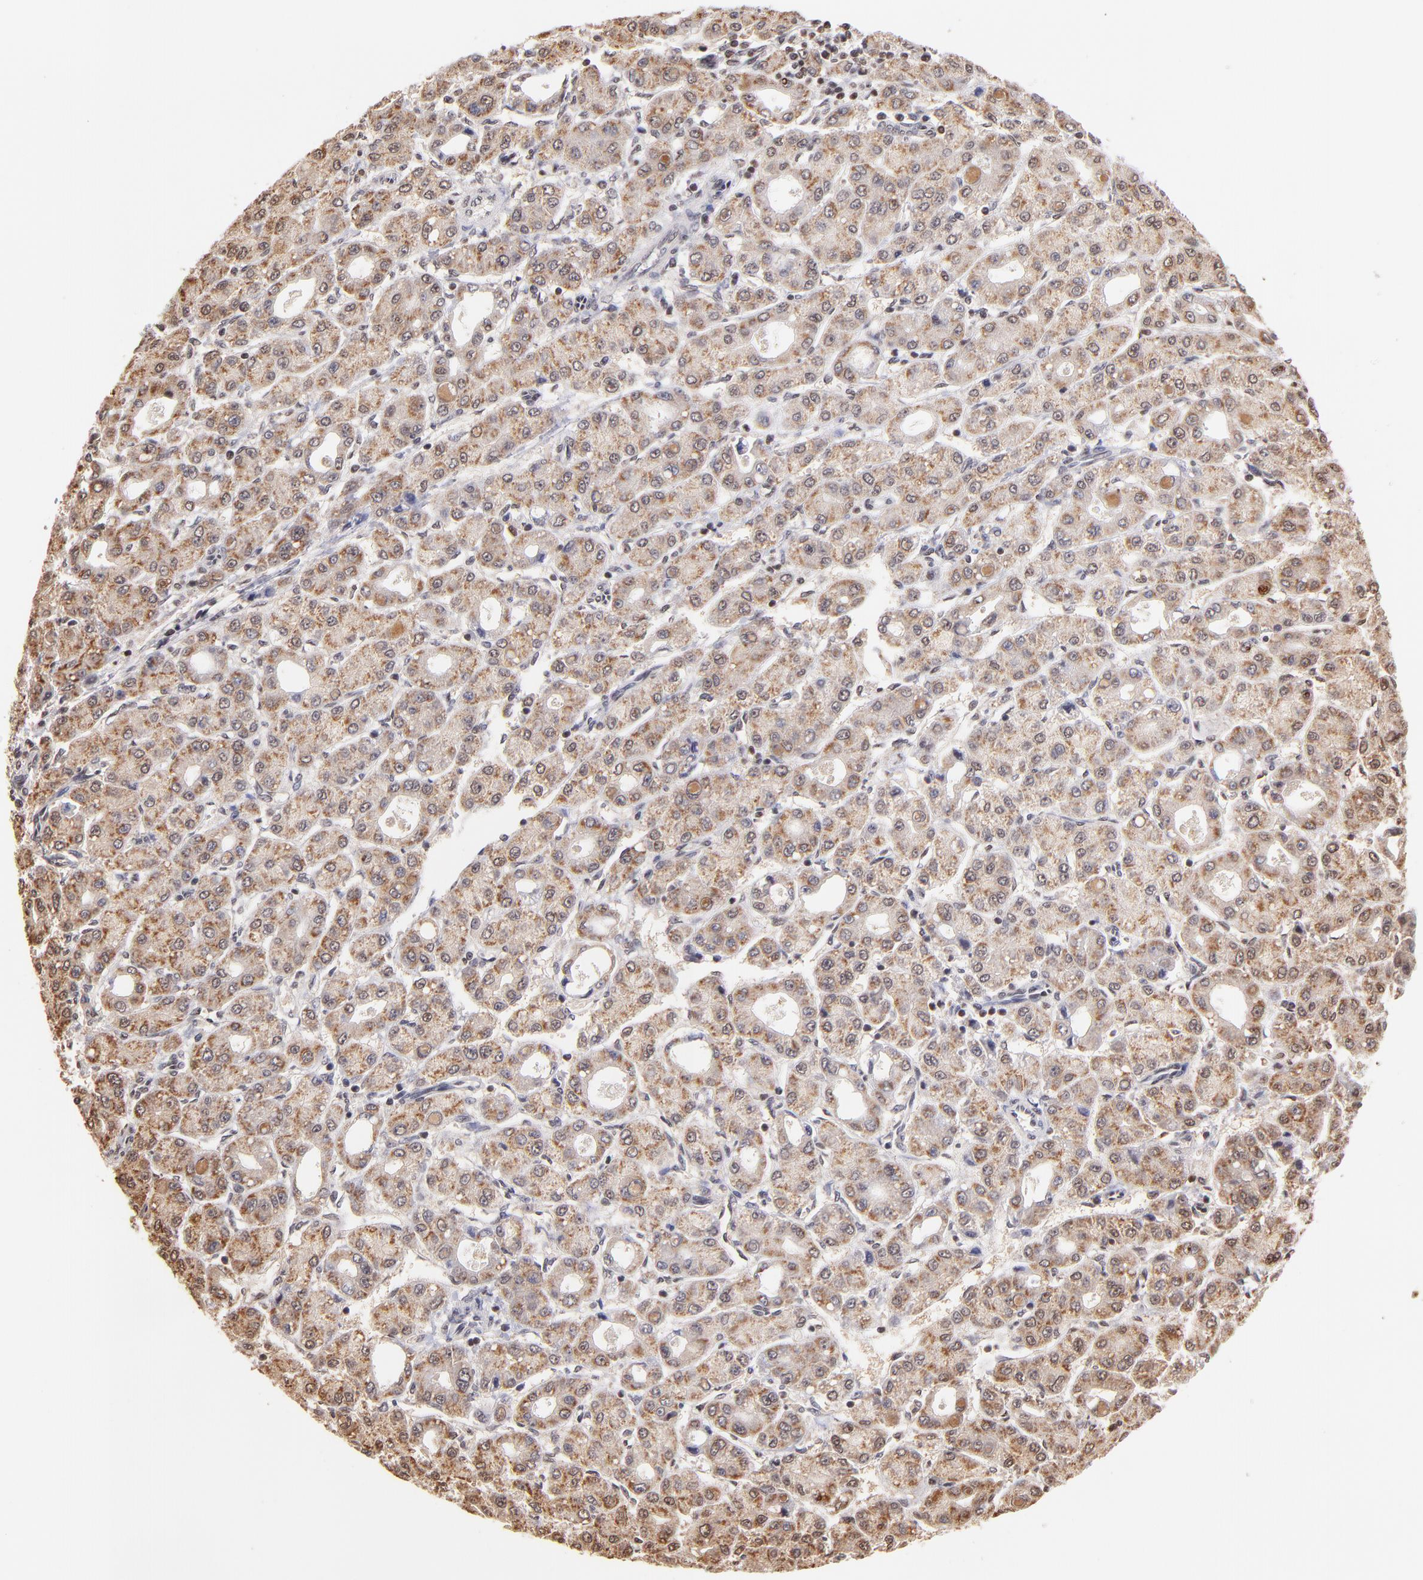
{"staining": {"intensity": "moderate", "quantity": ">75%", "location": "cytoplasmic/membranous,nuclear"}, "tissue": "liver cancer", "cell_type": "Tumor cells", "image_type": "cancer", "snomed": [{"axis": "morphology", "description": "Carcinoma, Hepatocellular, NOS"}, {"axis": "topography", "description": "Liver"}], "caption": "Approximately >75% of tumor cells in human liver cancer (hepatocellular carcinoma) show moderate cytoplasmic/membranous and nuclear protein staining as visualized by brown immunohistochemical staining.", "gene": "WDR25", "patient": {"sex": "male", "age": 69}}